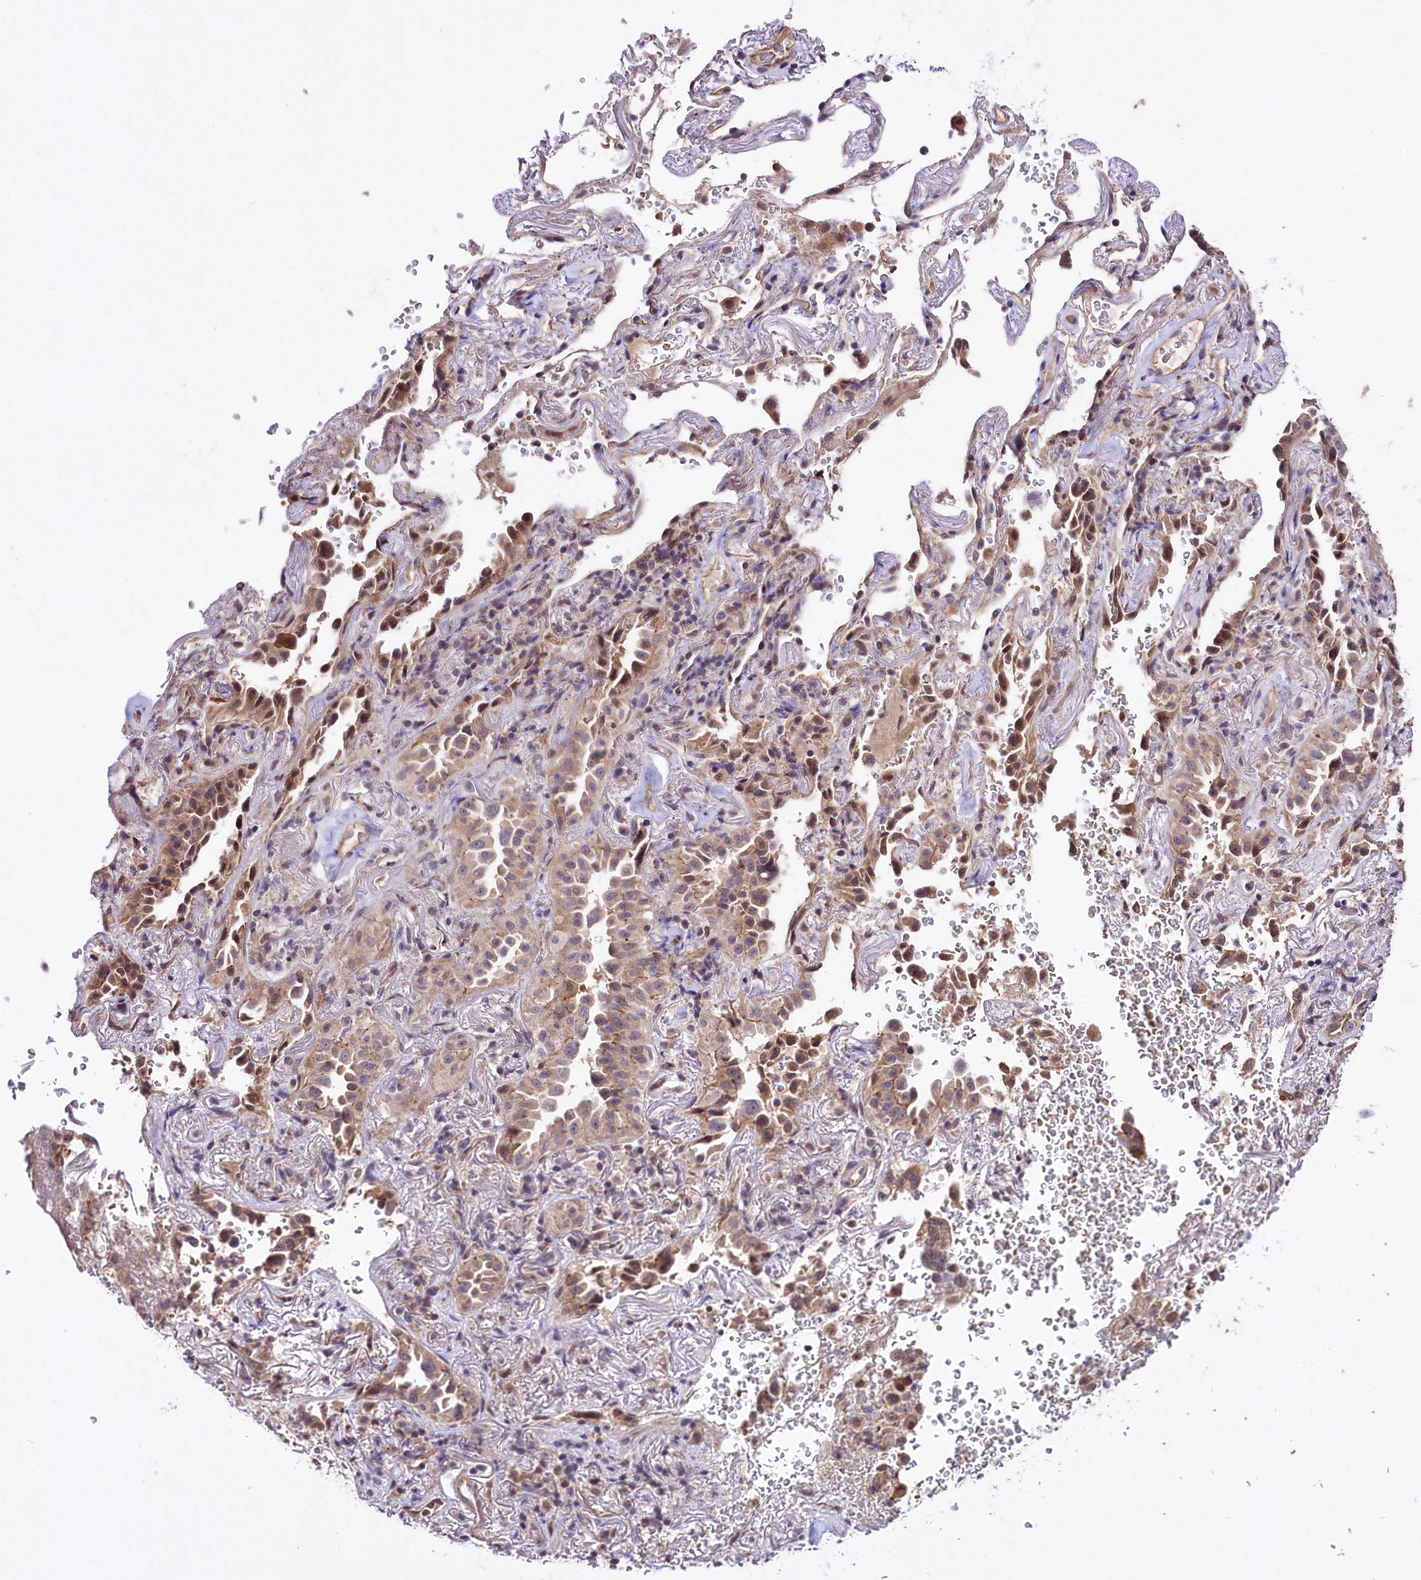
{"staining": {"intensity": "moderate", "quantity": ">75%", "location": "cytoplasmic/membranous,nuclear"}, "tissue": "lung cancer", "cell_type": "Tumor cells", "image_type": "cancer", "snomed": [{"axis": "morphology", "description": "Adenocarcinoma, NOS"}, {"axis": "topography", "description": "Lung"}], "caption": "Human lung cancer stained with a protein marker demonstrates moderate staining in tumor cells.", "gene": "TAFAZZIN", "patient": {"sex": "female", "age": 69}}